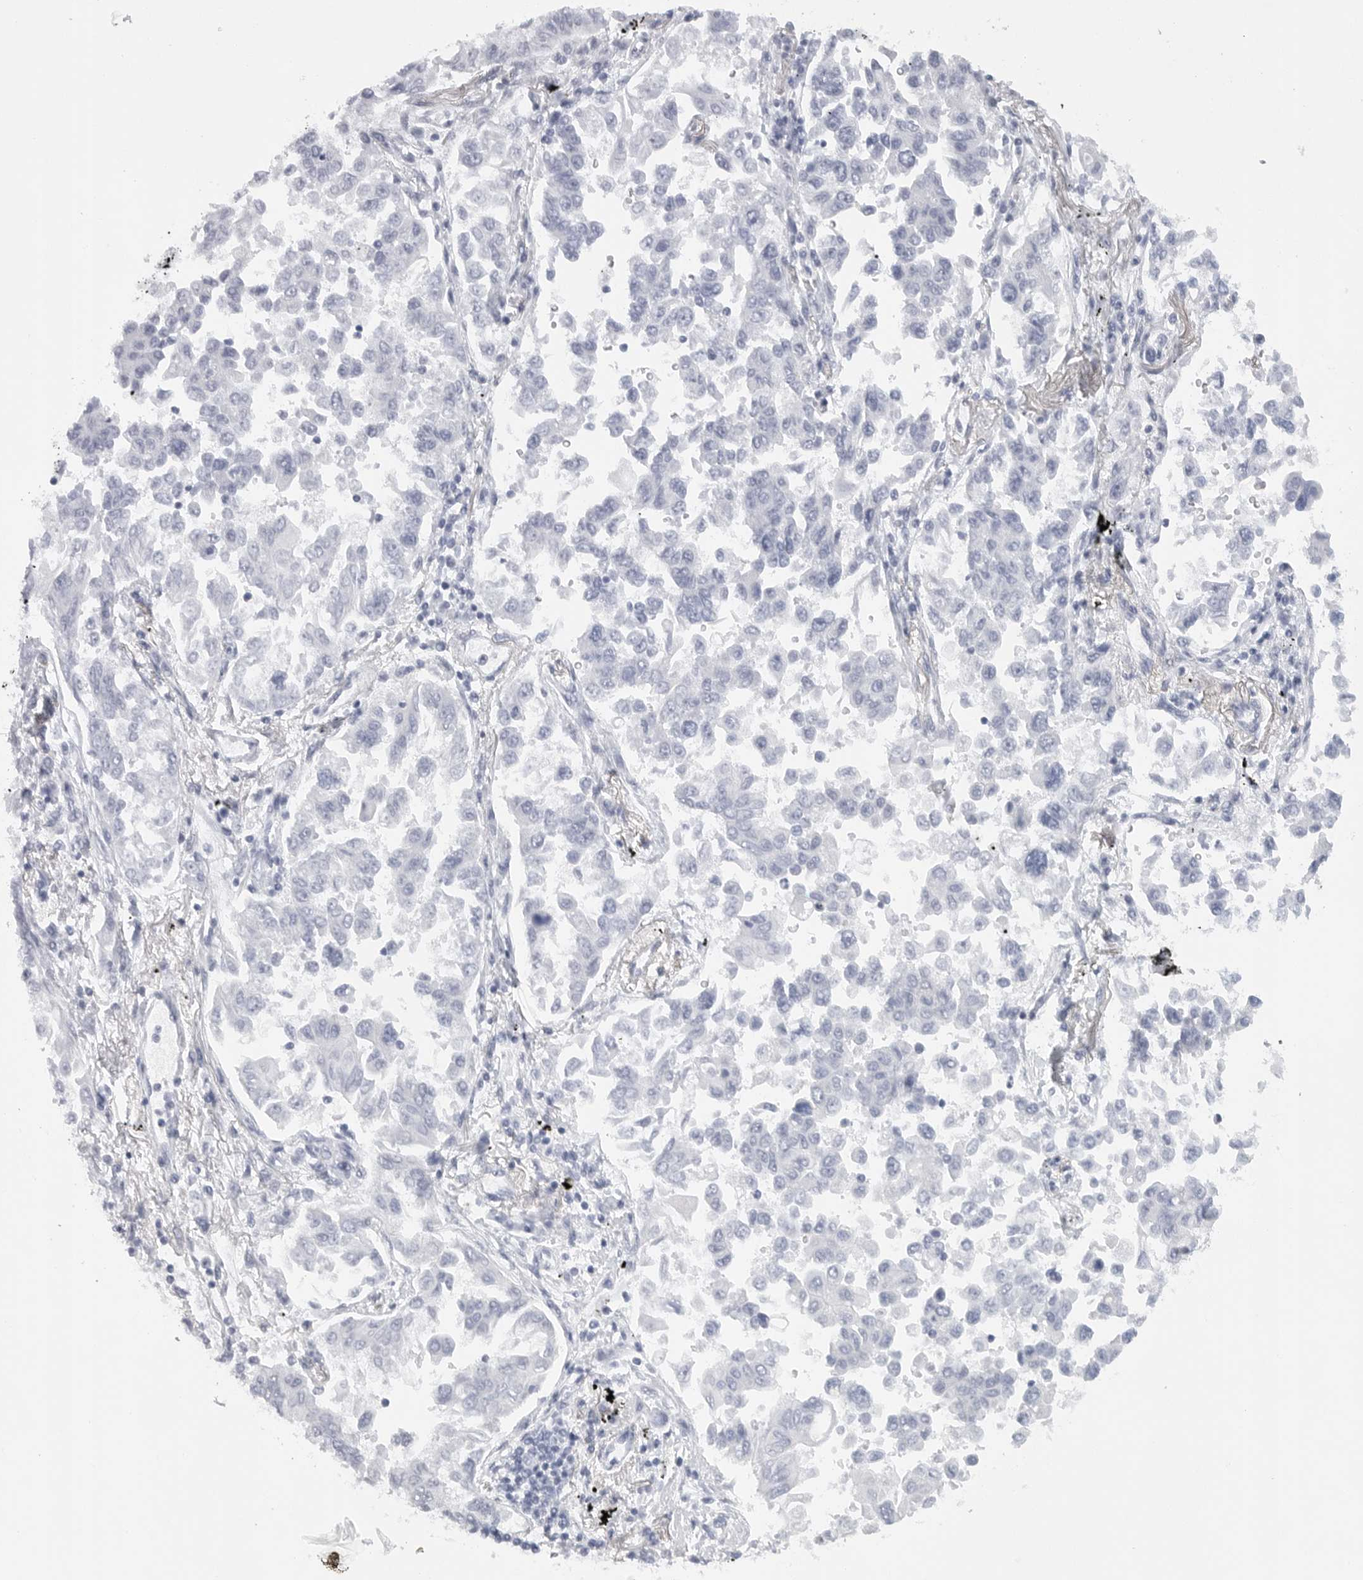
{"staining": {"intensity": "negative", "quantity": "none", "location": "none"}, "tissue": "lung cancer", "cell_type": "Tumor cells", "image_type": "cancer", "snomed": [{"axis": "morphology", "description": "Adenocarcinoma, NOS"}, {"axis": "topography", "description": "Lung"}], "caption": "Lung cancer (adenocarcinoma) was stained to show a protein in brown. There is no significant positivity in tumor cells.", "gene": "TNR", "patient": {"sex": "female", "age": 67}}